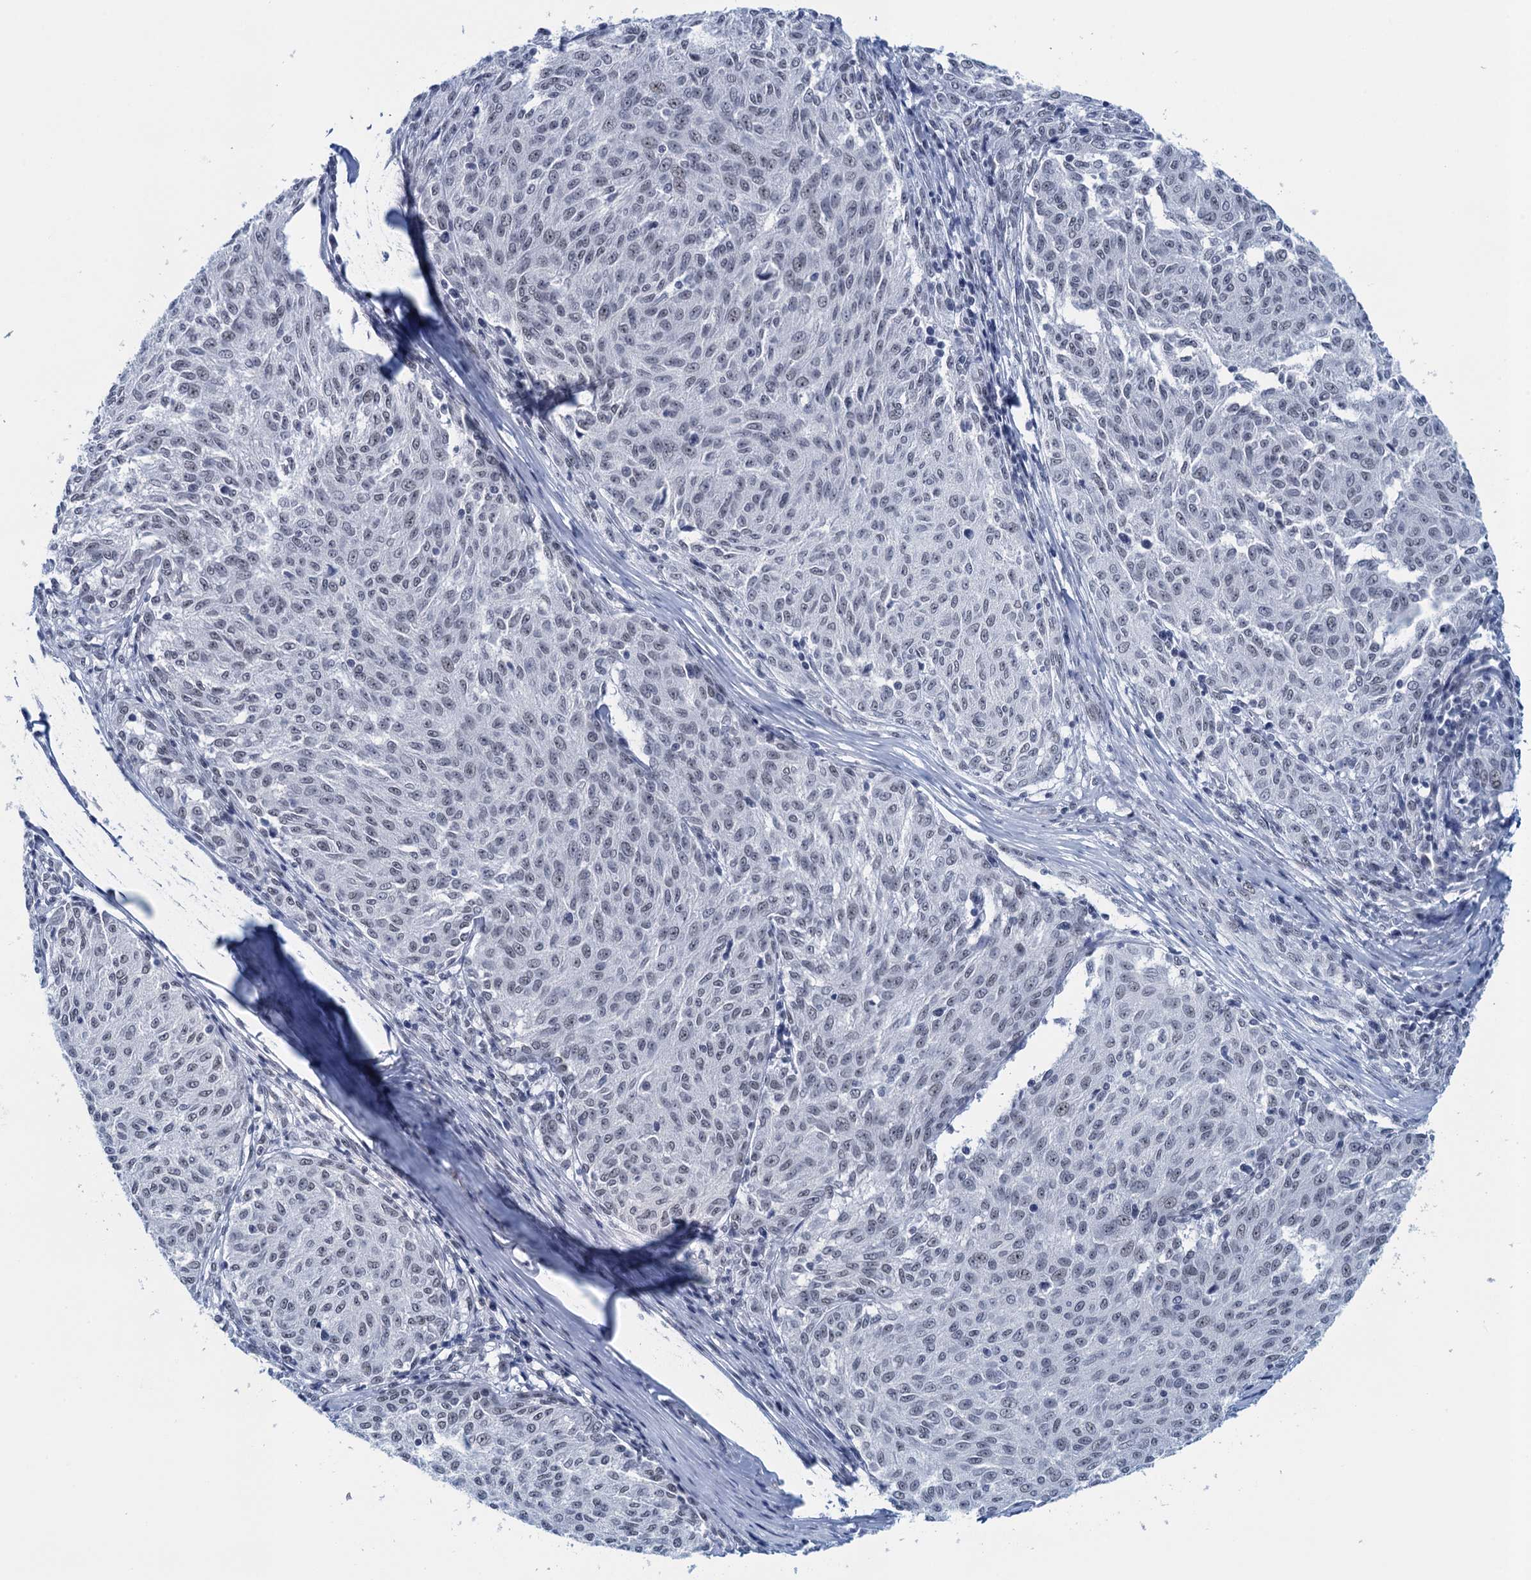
{"staining": {"intensity": "negative", "quantity": "none", "location": "none"}, "tissue": "melanoma", "cell_type": "Tumor cells", "image_type": "cancer", "snomed": [{"axis": "morphology", "description": "Malignant melanoma, NOS"}, {"axis": "topography", "description": "Skin"}], "caption": "High magnification brightfield microscopy of melanoma stained with DAB (3,3'-diaminobenzidine) (brown) and counterstained with hematoxylin (blue): tumor cells show no significant positivity.", "gene": "EPS8L1", "patient": {"sex": "female", "age": 72}}